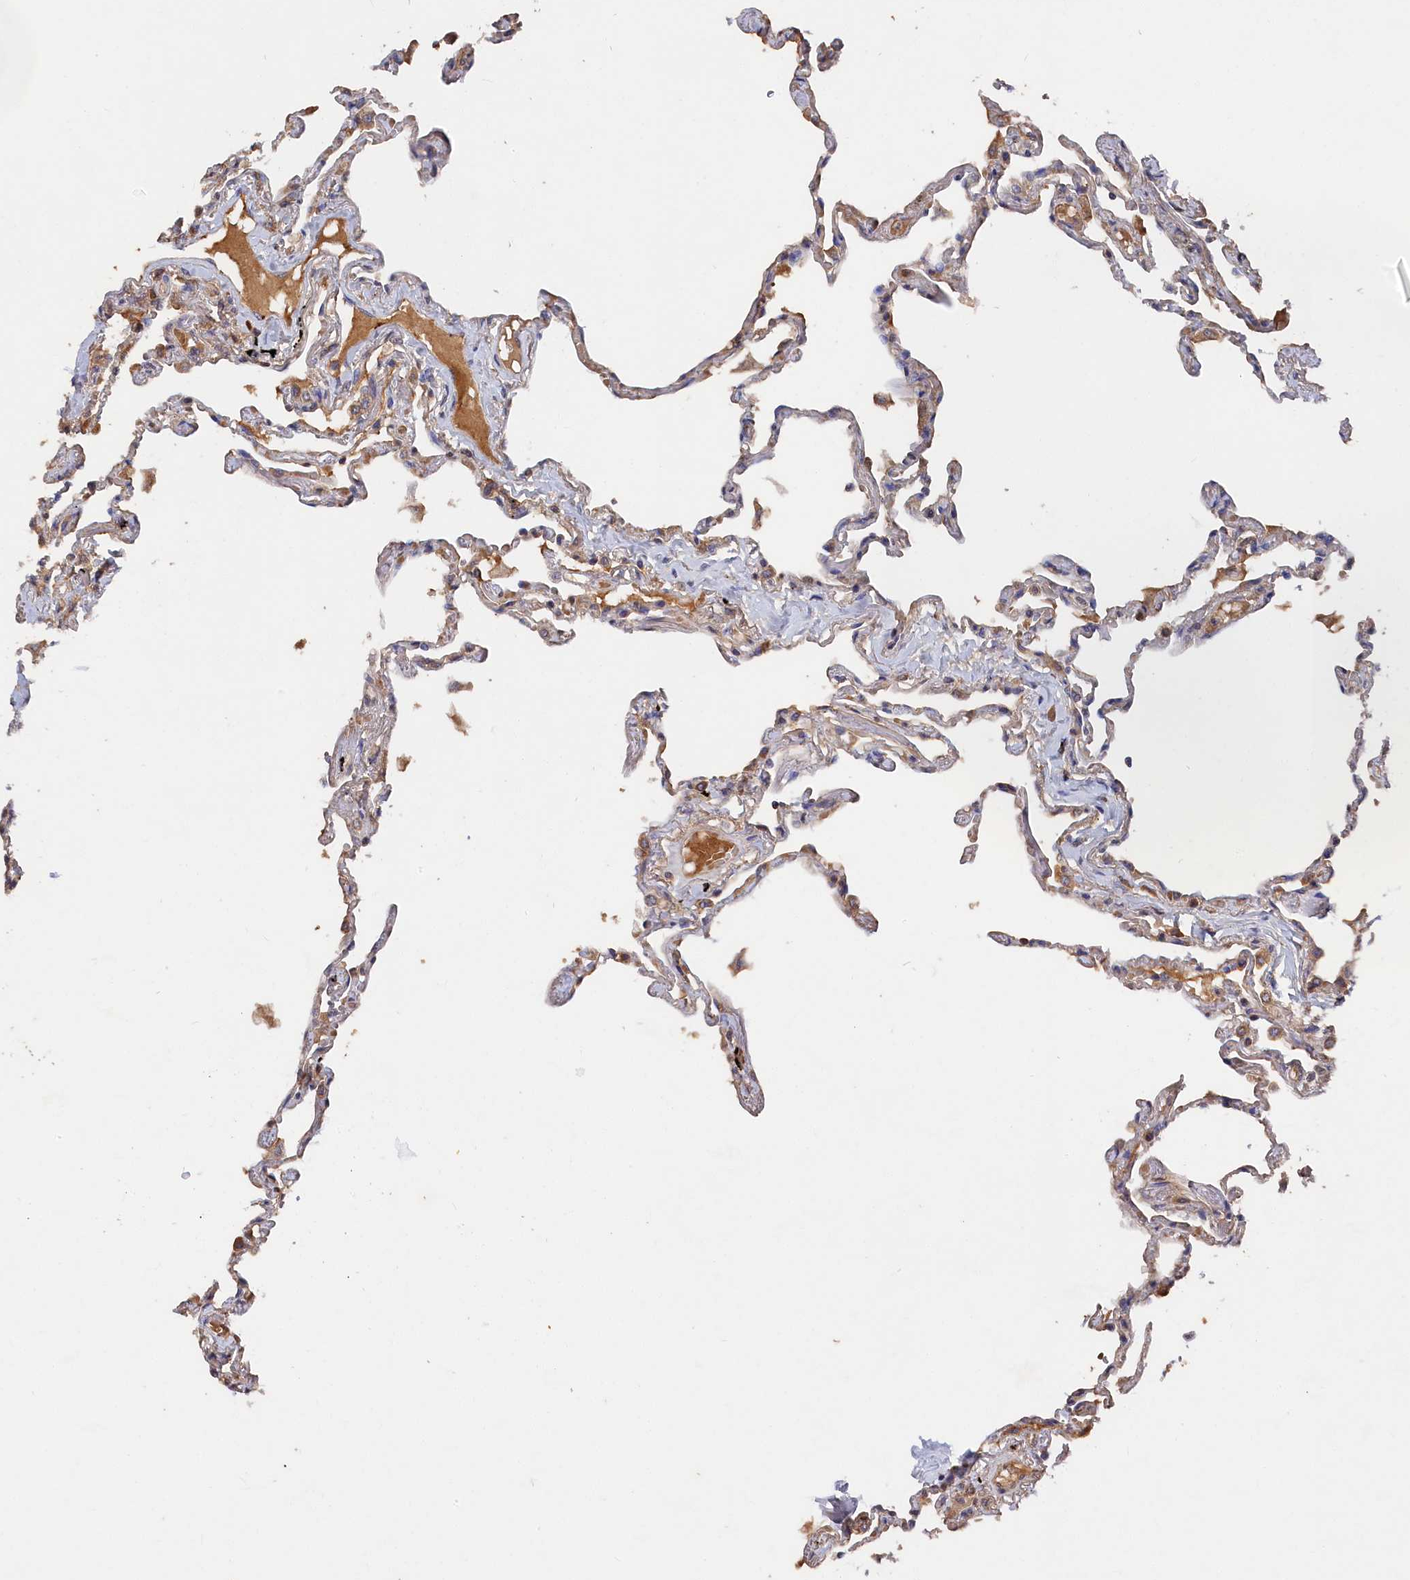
{"staining": {"intensity": "negative", "quantity": "none", "location": "none"}, "tissue": "lung", "cell_type": "Alveolar cells", "image_type": "normal", "snomed": [{"axis": "morphology", "description": "Normal tissue, NOS"}, {"axis": "topography", "description": "Lung"}], "caption": "Protein analysis of normal lung shows no significant positivity in alveolar cells.", "gene": "DHRS11", "patient": {"sex": "female", "age": 67}}